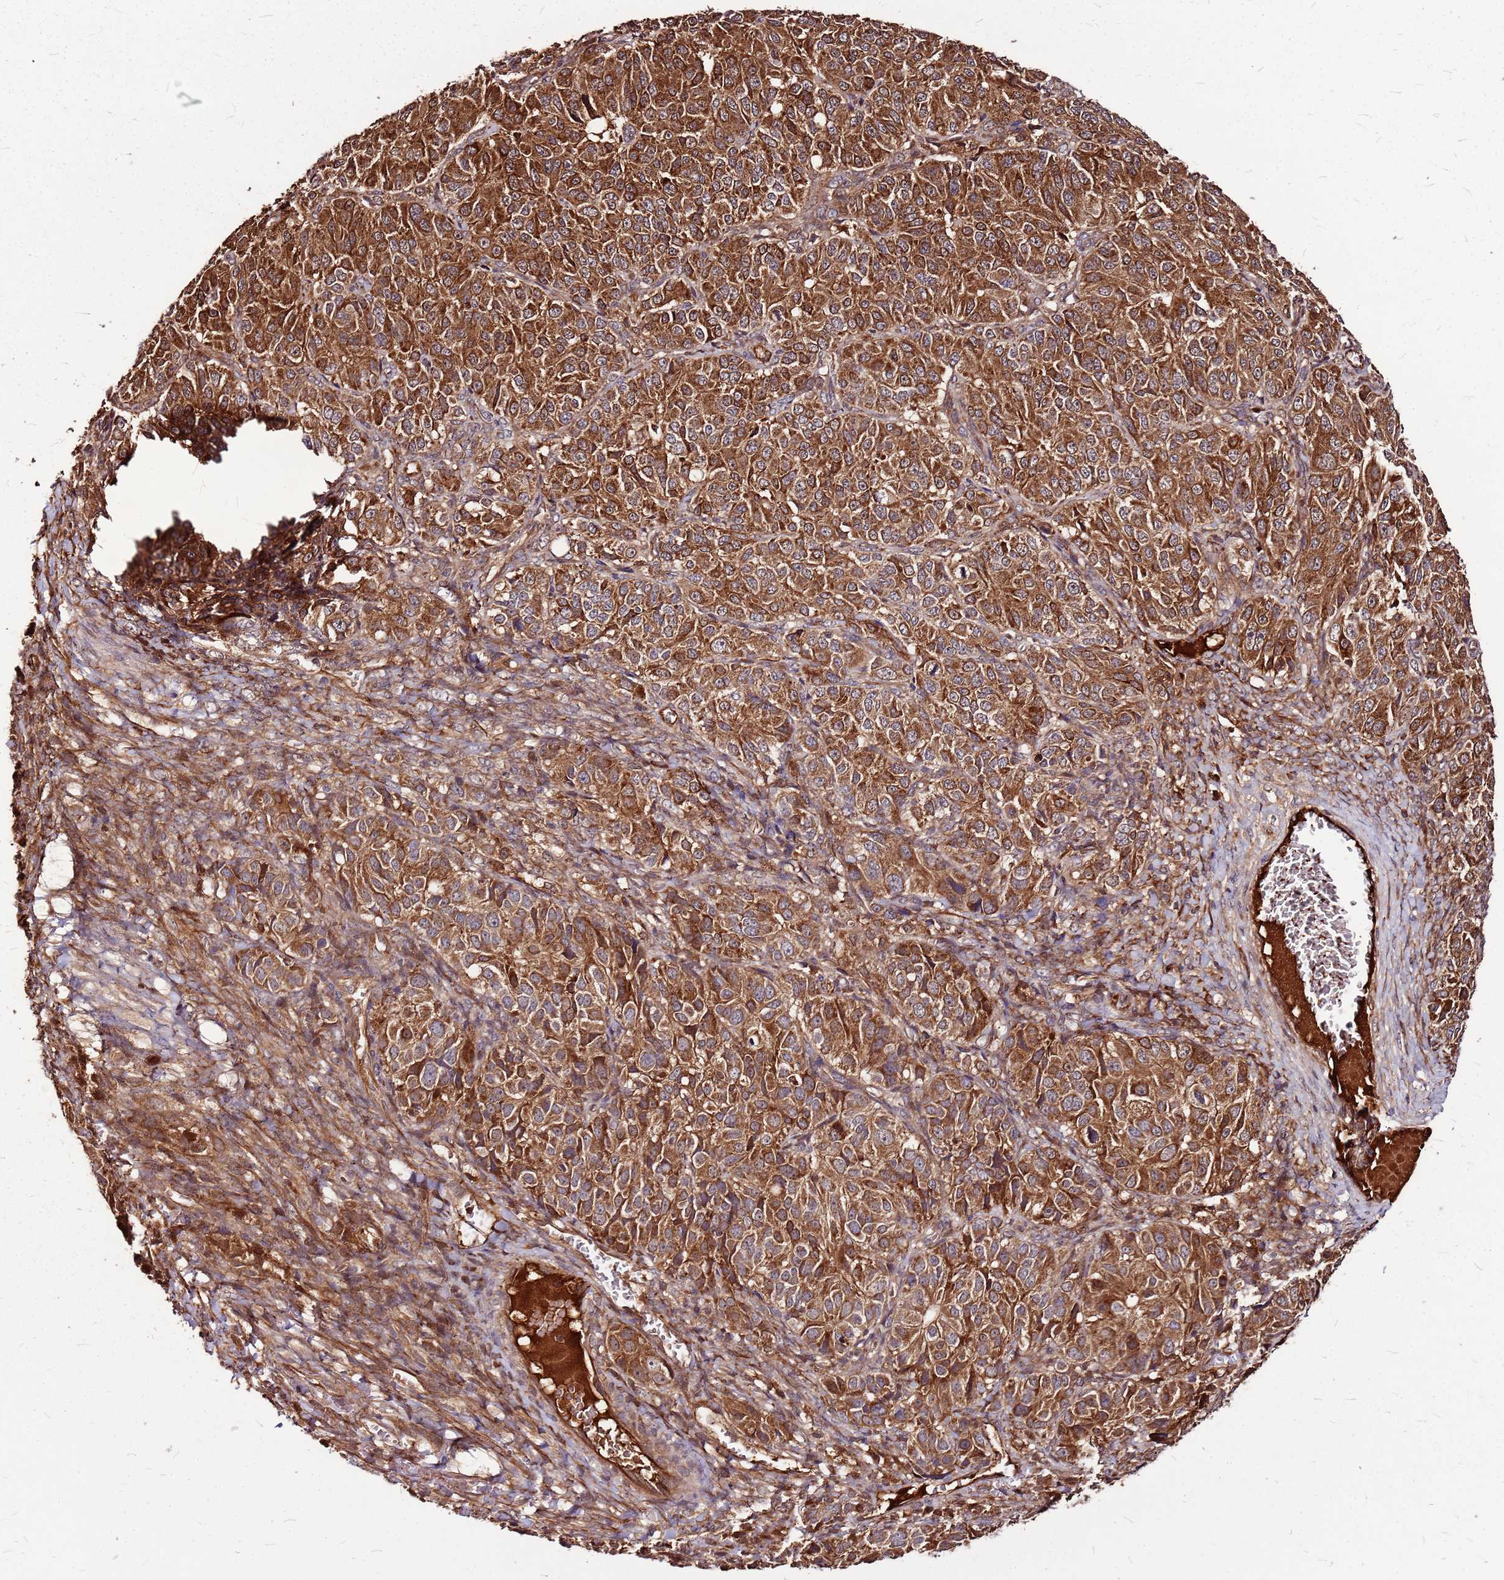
{"staining": {"intensity": "strong", "quantity": ">75%", "location": "cytoplasmic/membranous"}, "tissue": "ovarian cancer", "cell_type": "Tumor cells", "image_type": "cancer", "snomed": [{"axis": "morphology", "description": "Carcinoma, endometroid"}, {"axis": "topography", "description": "Ovary"}], "caption": "The histopathology image displays immunohistochemical staining of ovarian cancer (endometroid carcinoma). There is strong cytoplasmic/membranous staining is seen in approximately >75% of tumor cells.", "gene": "LYPLAL1", "patient": {"sex": "female", "age": 51}}